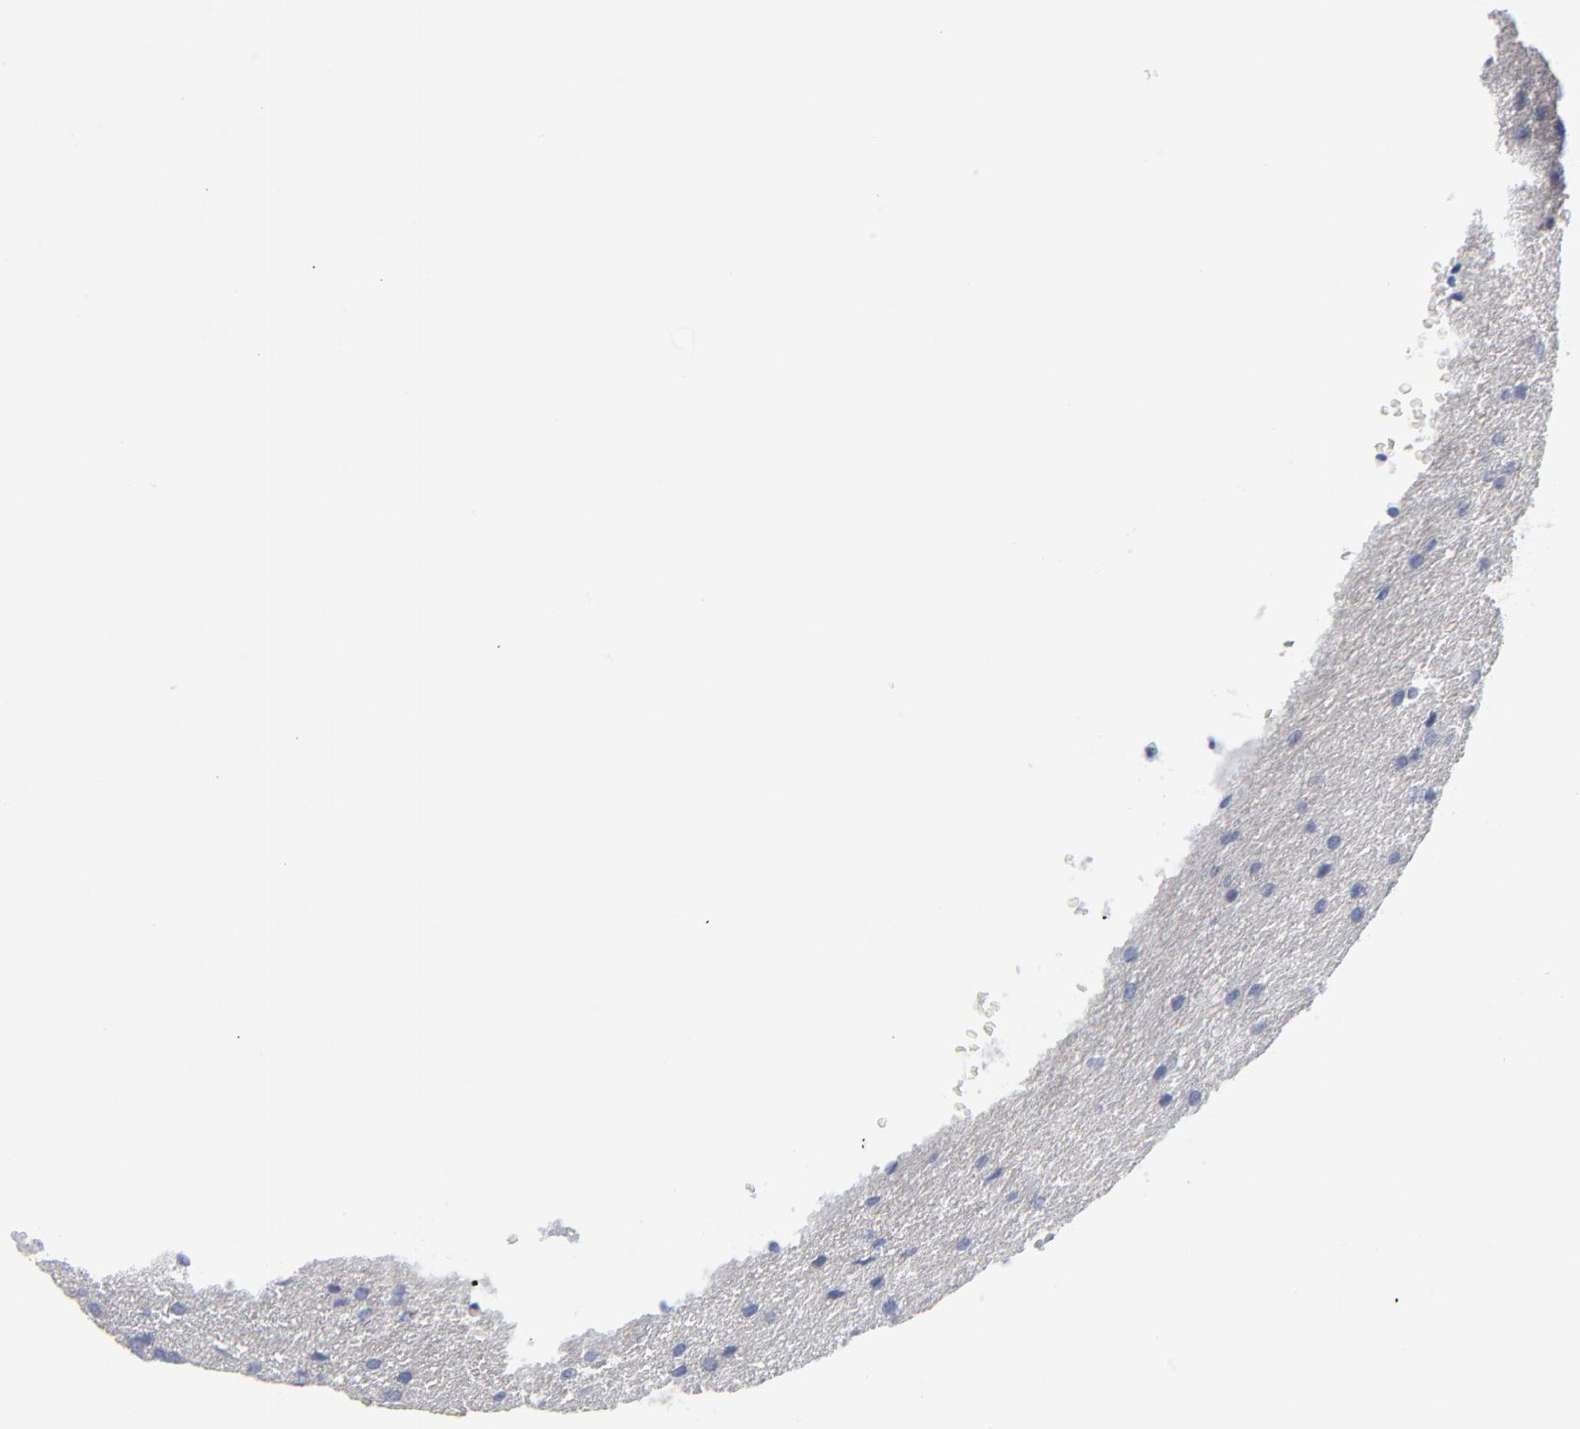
{"staining": {"intensity": "negative", "quantity": "none", "location": "none"}, "tissue": "glioma", "cell_type": "Tumor cells", "image_type": "cancer", "snomed": [{"axis": "morphology", "description": "Glioma, malignant, Low grade"}, {"axis": "topography", "description": "Brain"}], "caption": "DAB immunohistochemical staining of human low-grade glioma (malignant) shows no significant staining in tumor cells.", "gene": "PDLIM2", "patient": {"sex": "female", "age": 32}}